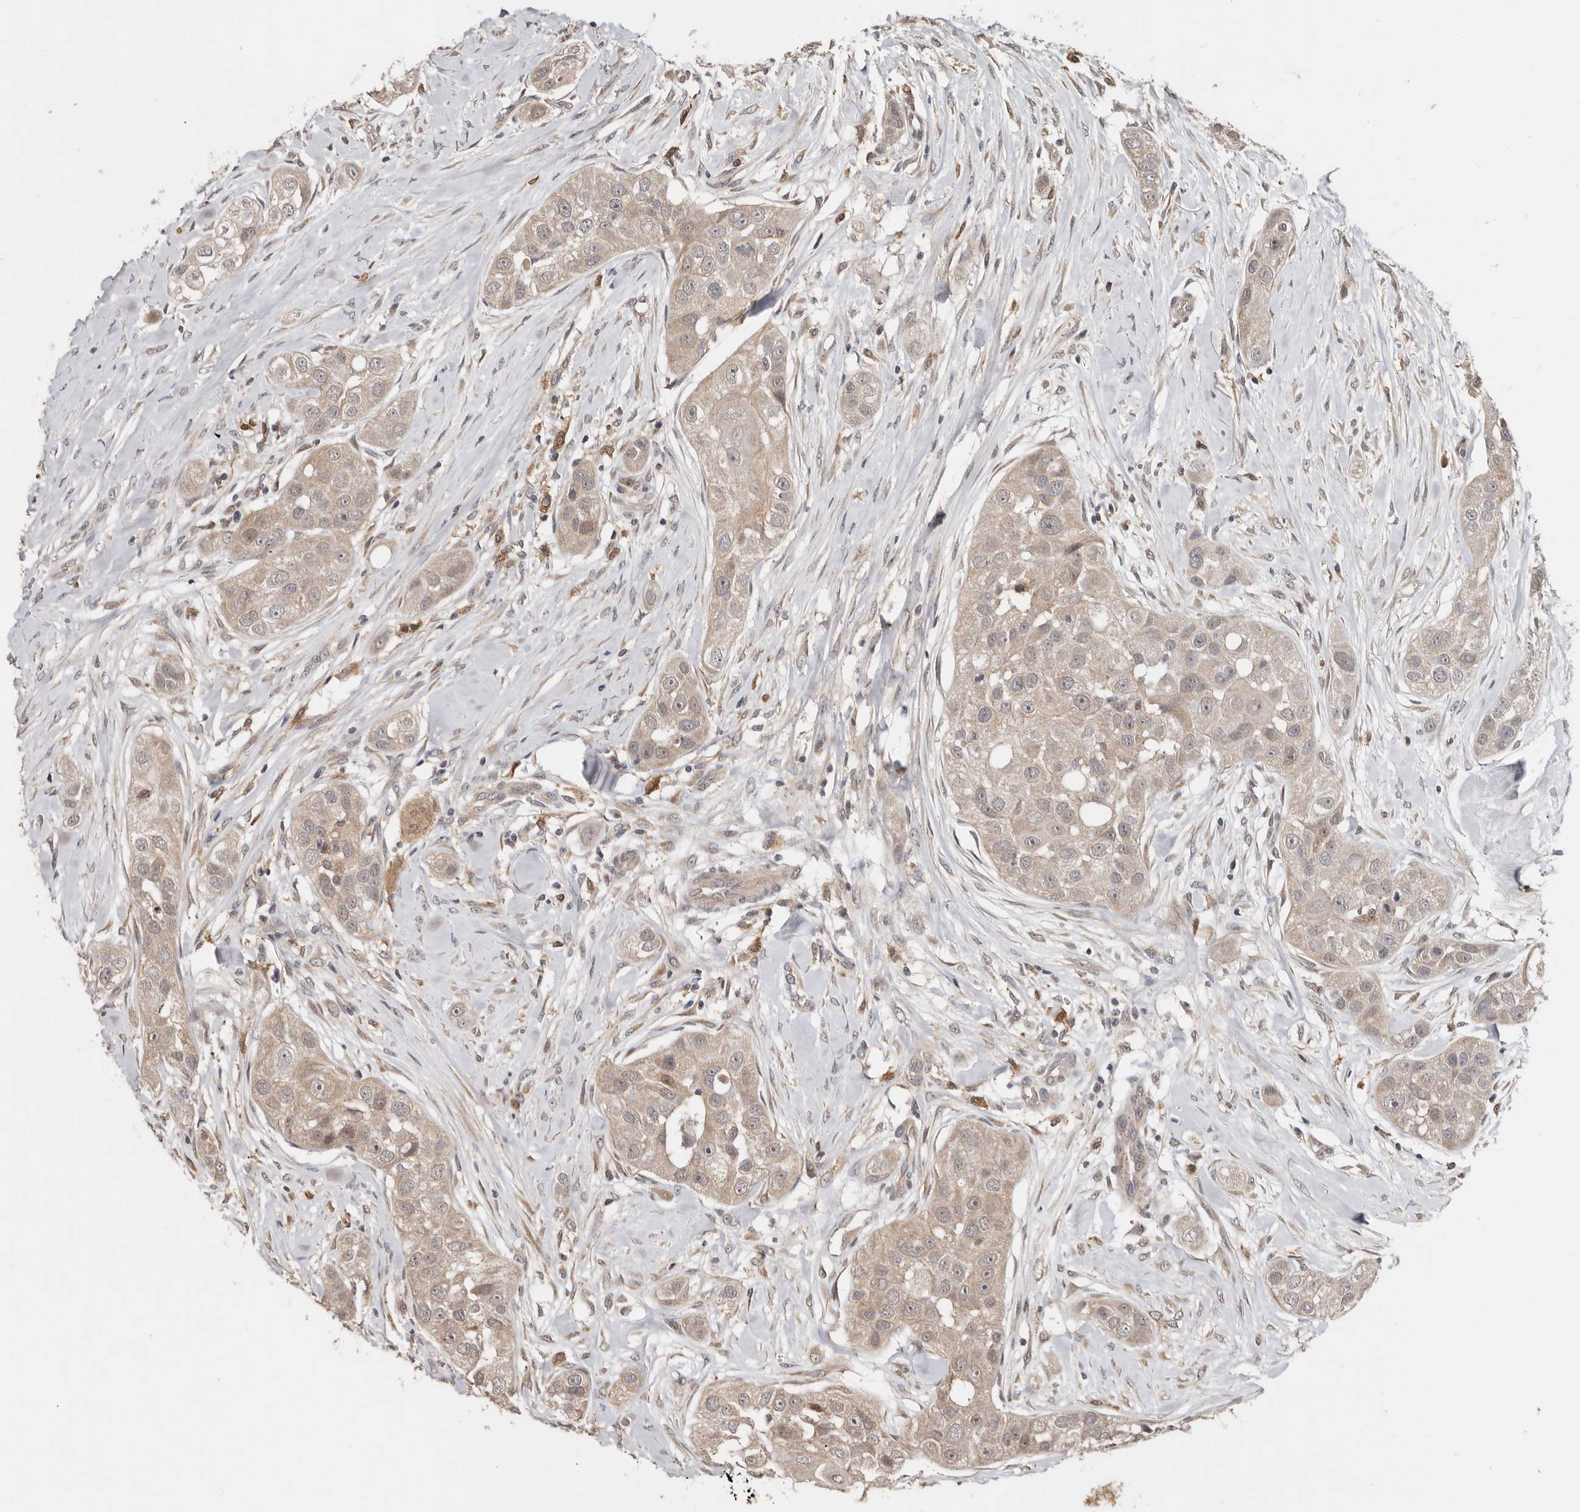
{"staining": {"intensity": "weak", "quantity": ">75%", "location": "cytoplasmic/membranous"}, "tissue": "head and neck cancer", "cell_type": "Tumor cells", "image_type": "cancer", "snomed": [{"axis": "morphology", "description": "Normal tissue, NOS"}, {"axis": "morphology", "description": "Squamous cell carcinoma, NOS"}, {"axis": "topography", "description": "Skeletal muscle"}, {"axis": "topography", "description": "Head-Neck"}], "caption": "A micrograph of human head and neck squamous cell carcinoma stained for a protein reveals weak cytoplasmic/membranous brown staining in tumor cells. (DAB (3,3'-diaminobenzidine) IHC with brightfield microscopy, high magnification).", "gene": "RSPO2", "patient": {"sex": "male", "age": 51}}